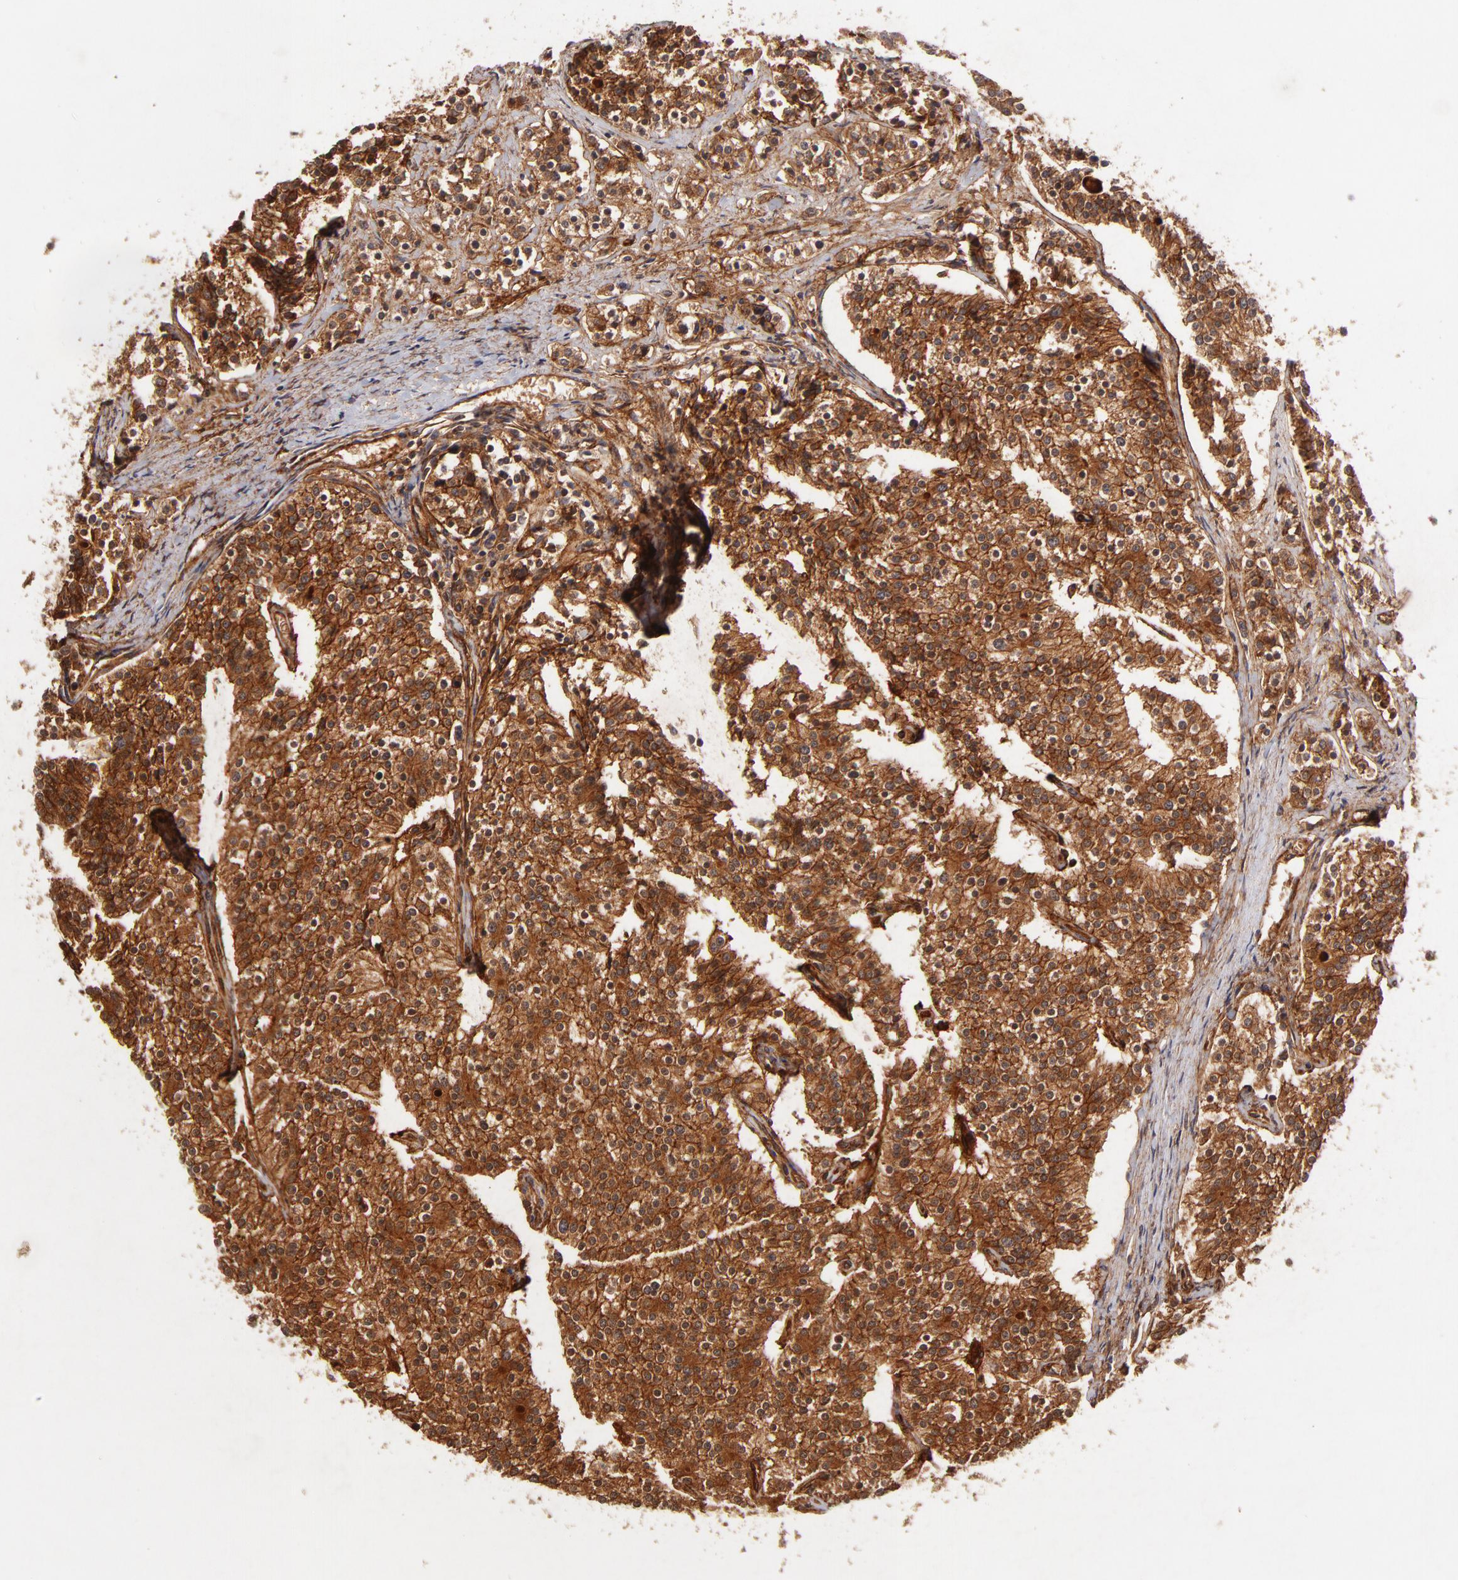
{"staining": {"intensity": "strong", "quantity": ">75%", "location": "cytoplasmic/membranous"}, "tissue": "carcinoid", "cell_type": "Tumor cells", "image_type": "cancer", "snomed": [{"axis": "morphology", "description": "Carcinoid, malignant, NOS"}, {"axis": "topography", "description": "Small intestine"}], "caption": "Tumor cells reveal strong cytoplasmic/membranous expression in approximately >75% of cells in carcinoid (malignant).", "gene": "ITGB1", "patient": {"sex": "male", "age": 63}}